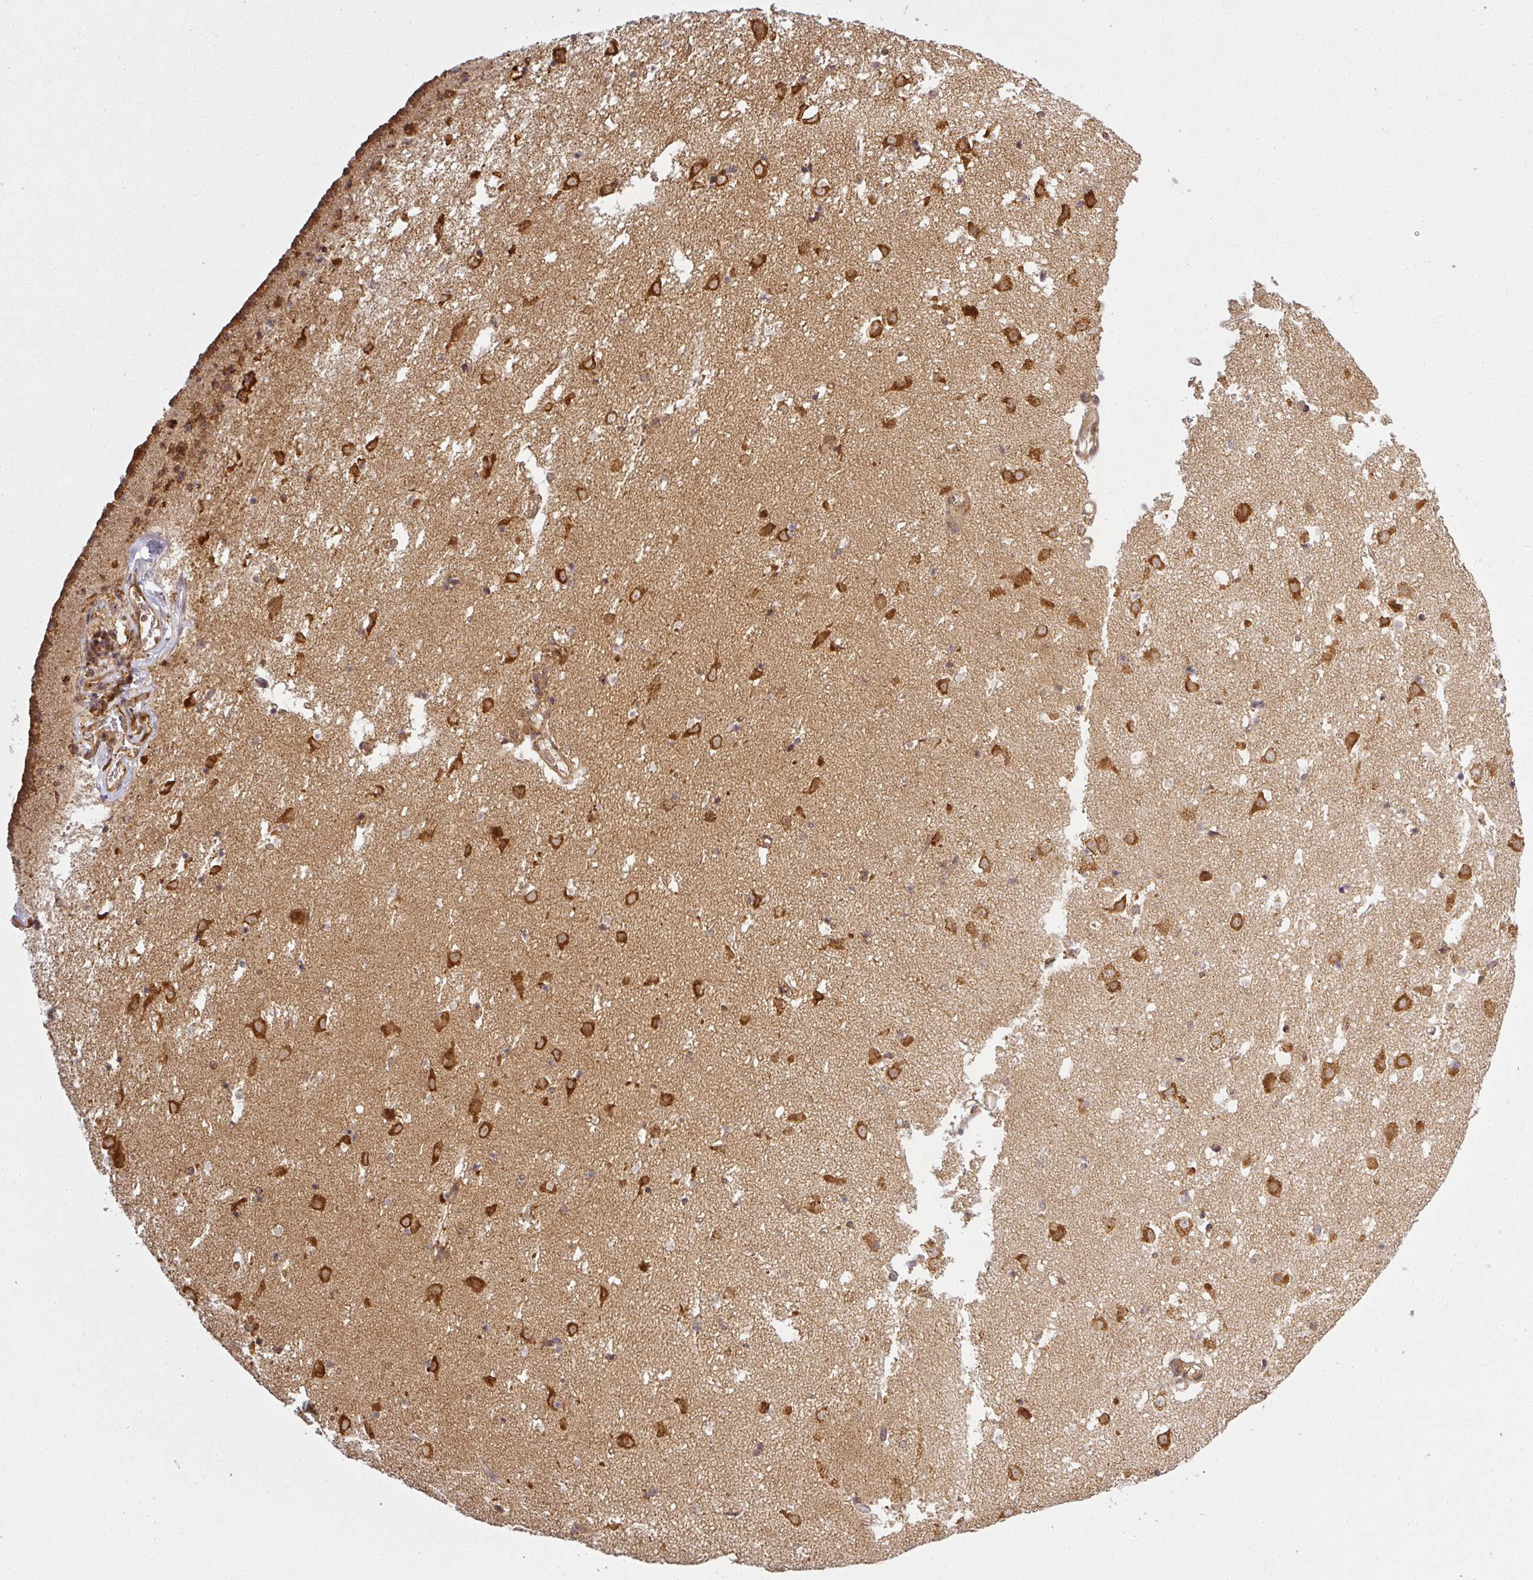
{"staining": {"intensity": "moderate", "quantity": "25%-75%", "location": "cytoplasmic/membranous"}, "tissue": "caudate", "cell_type": "Glial cells", "image_type": "normal", "snomed": [{"axis": "morphology", "description": "Normal tissue, NOS"}, {"axis": "topography", "description": "Lateral ventricle wall"}], "caption": "A brown stain shows moderate cytoplasmic/membranous positivity of a protein in glial cells of unremarkable human caudate.", "gene": "PPP6R3", "patient": {"sex": "male", "age": 58}}